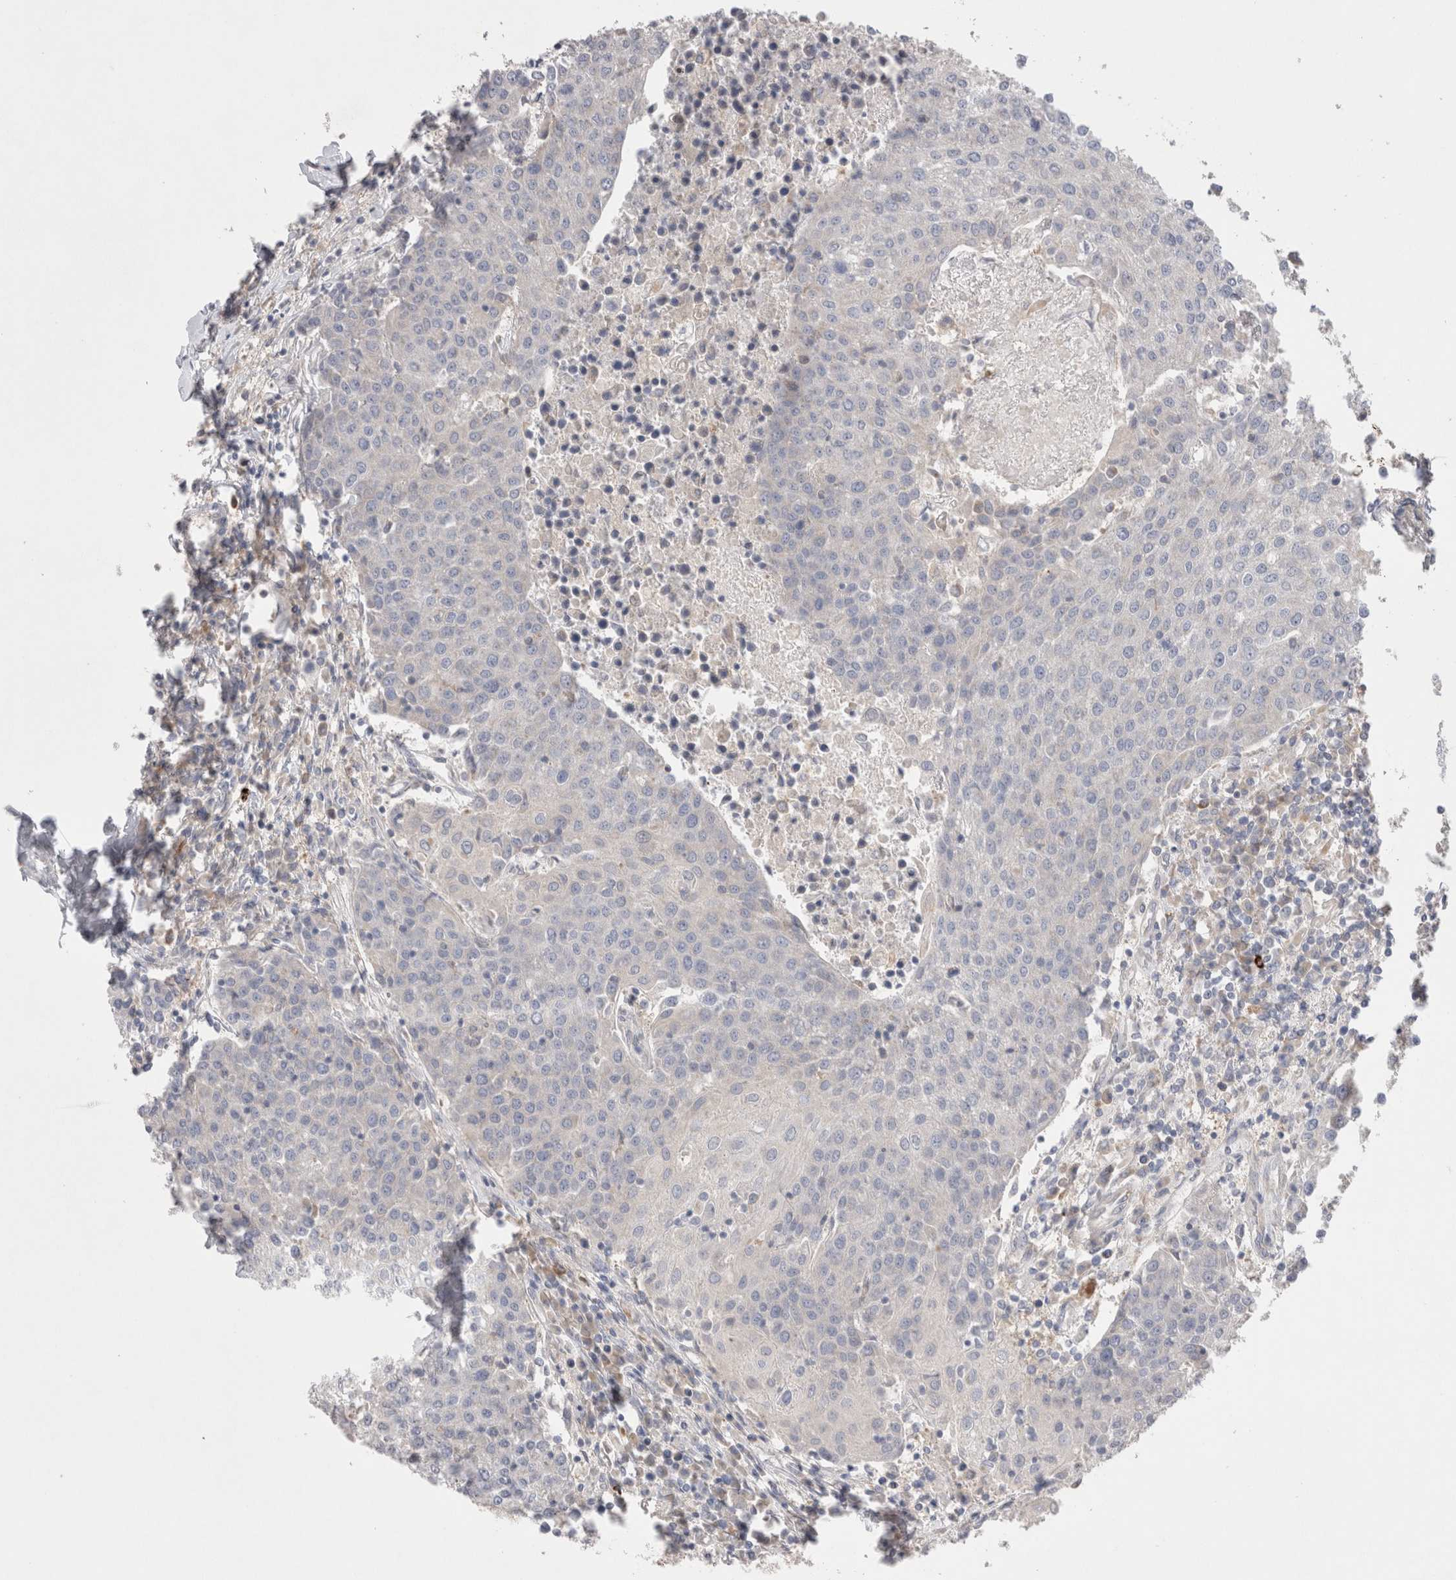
{"staining": {"intensity": "negative", "quantity": "none", "location": "none"}, "tissue": "urothelial cancer", "cell_type": "Tumor cells", "image_type": "cancer", "snomed": [{"axis": "morphology", "description": "Urothelial carcinoma, High grade"}, {"axis": "topography", "description": "Urinary bladder"}], "caption": "High-grade urothelial carcinoma stained for a protein using immunohistochemistry (IHC) reveals no staining tumor cells.", "gene": "TBC1D16", "patient": {"sex": "female", "age": 85}}